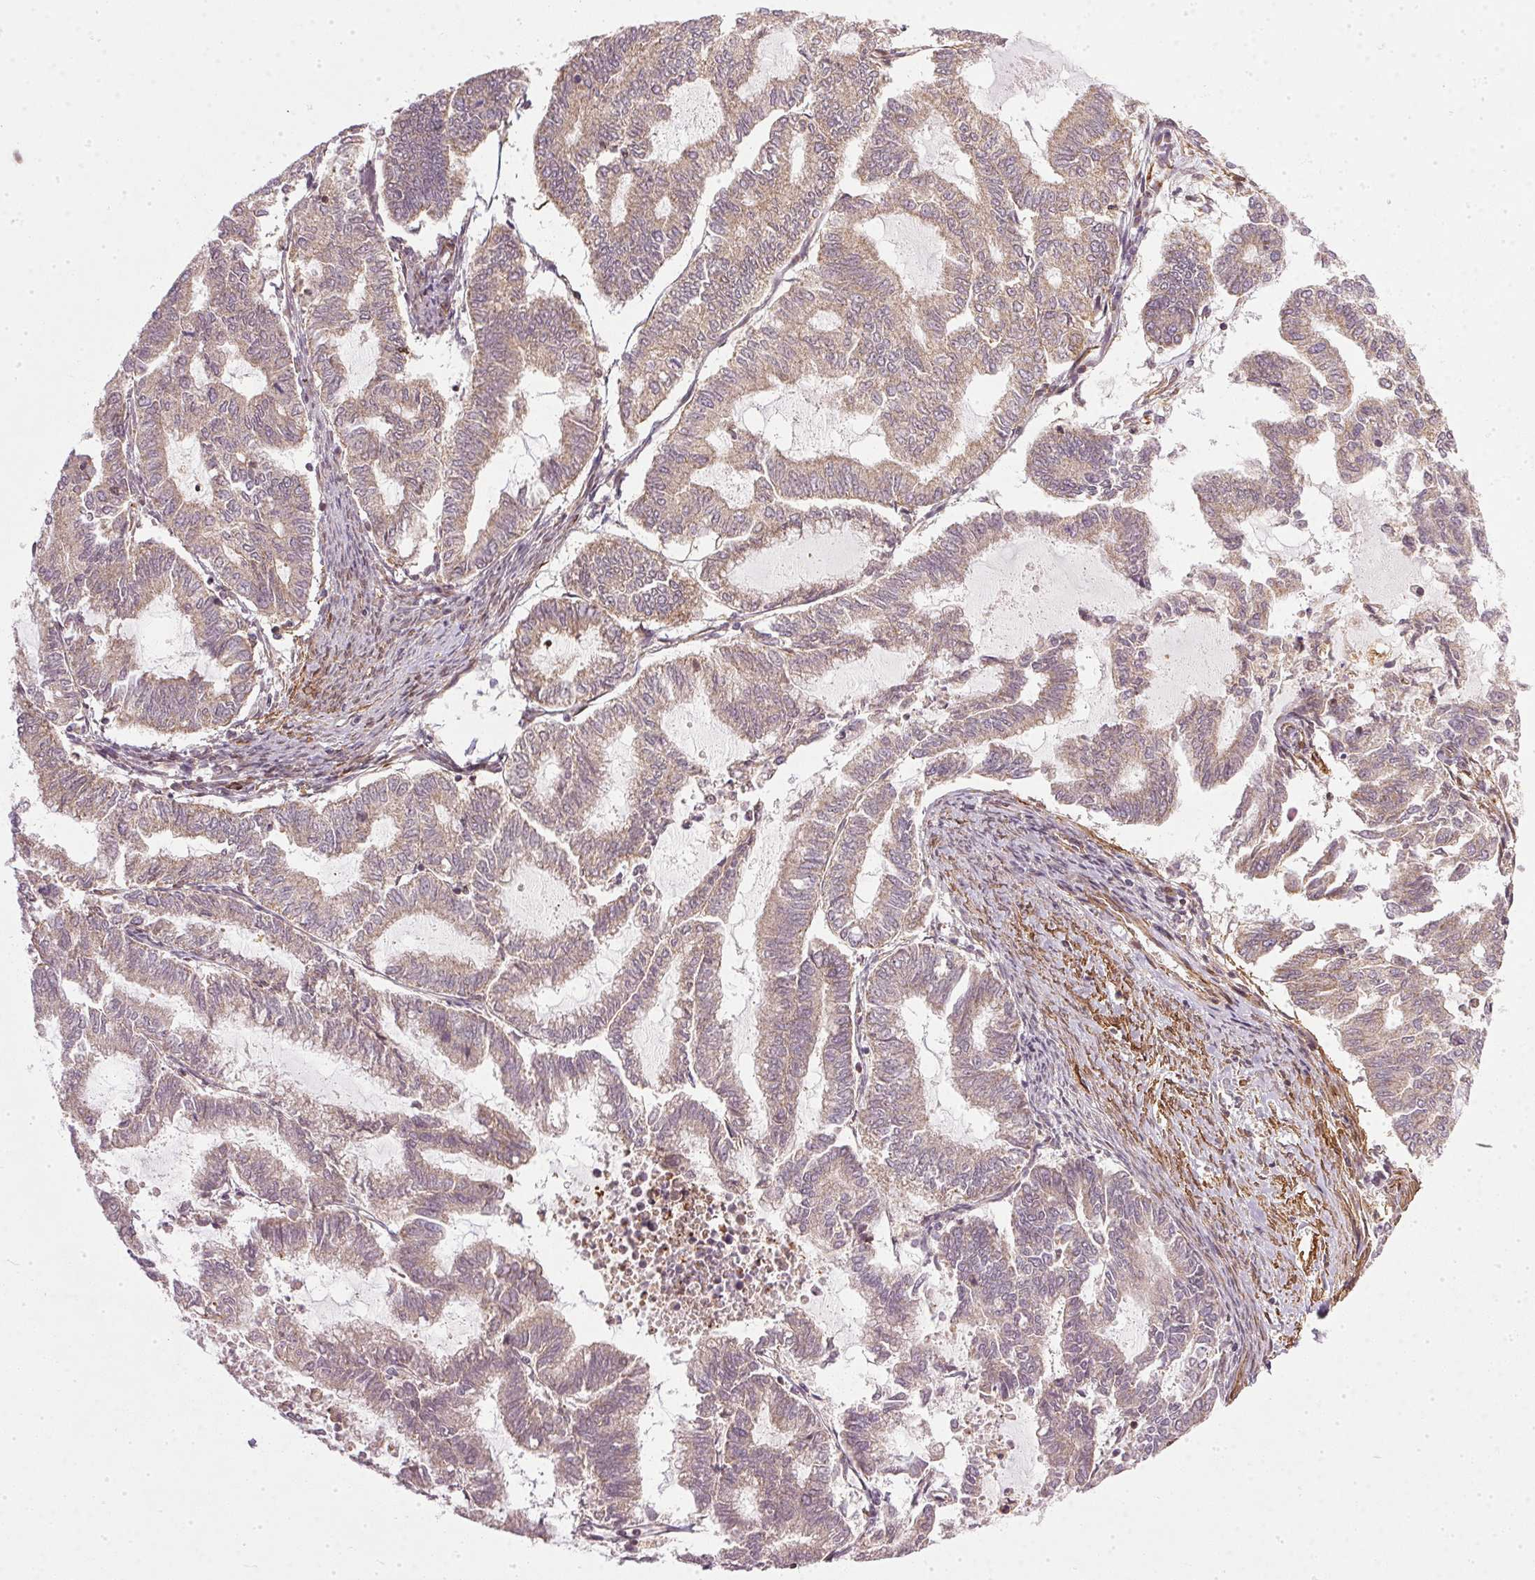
{"staining": {"intensity": "weak", "quantity": ">75%", "location": "cytoplasmic/membranous"}, "tissue": "endometrial cancer", "cell_type": "Tumor cells", "image_type": "cancer", "snomed": [{"axis": "morphology", "description": "Adenocarcinoma, NOS"}, {"axis": "topography", "description": "Endometrium"}], "caption": "Tumor cells display low levels of weak cytoplasmic/membranous positivity in about >75% of cells in adenocarcinoma (endometrial). The staining was performed using DAB to visualize the protein expression in brown, while the nuclei were stained in blue with hematoxylin (Magnification: 20x).", "gene": "NADK2", "patient": {"sex": "female", "age": 79}}